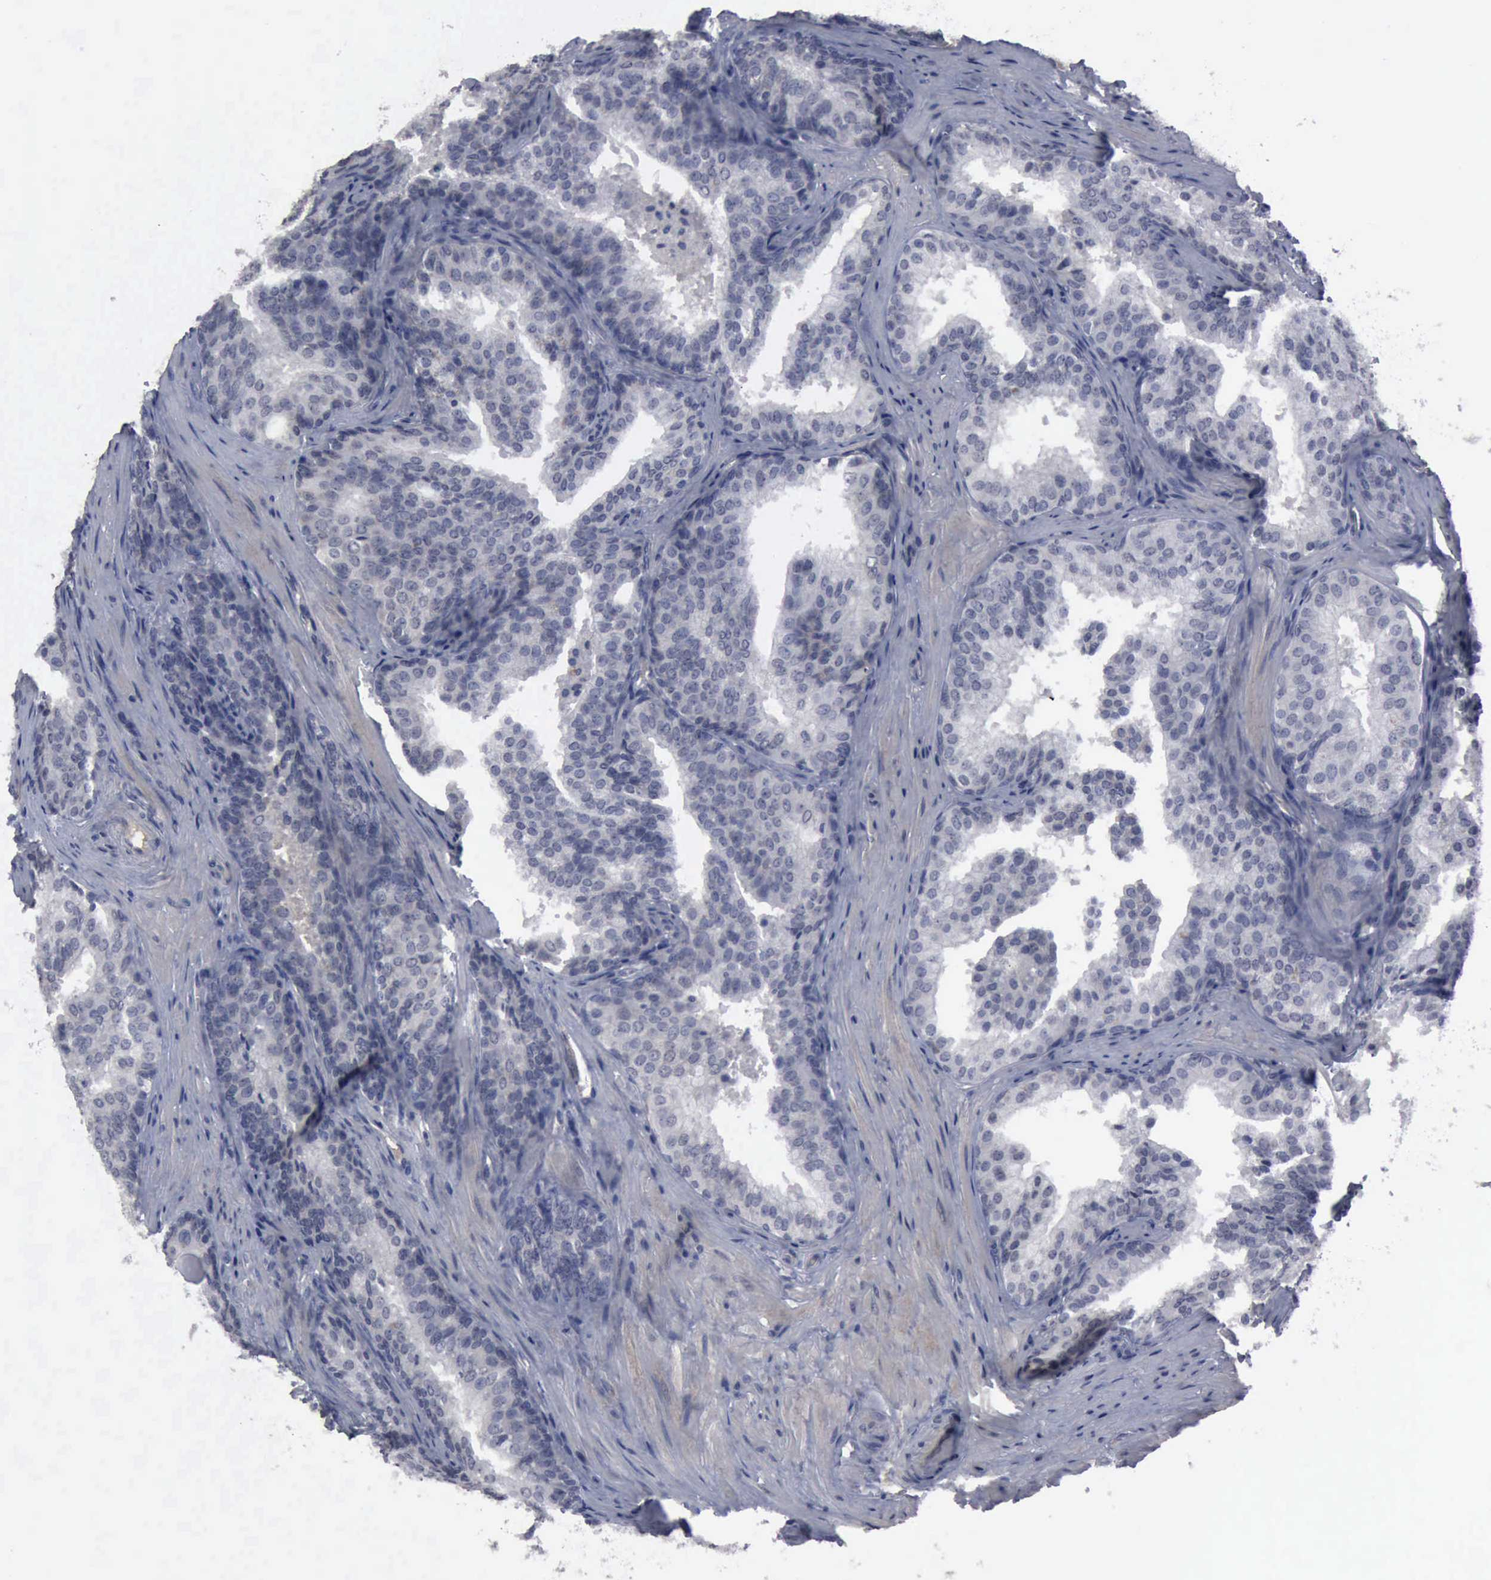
{"staining": {"intensity": "negative", "quantity": "none", "location": "none"}, "tissue": "prostate cancer", "cell_type": "Tumor cells", "image_type": "cancer", "snomed": [{"axis": "morphology", "description": "Adenocarcinoma, Low grade"}, {"axis": "topography", "description": "Prostate"}], "caption": "The histopathology image reveals no significant staining in tumor cells of prostate cancer. (Brightfield microscopy of DAB immunohistochemistry at high magnification).", "gene": "MYO18B", "patient": {"sex": "male", "age": 69}}